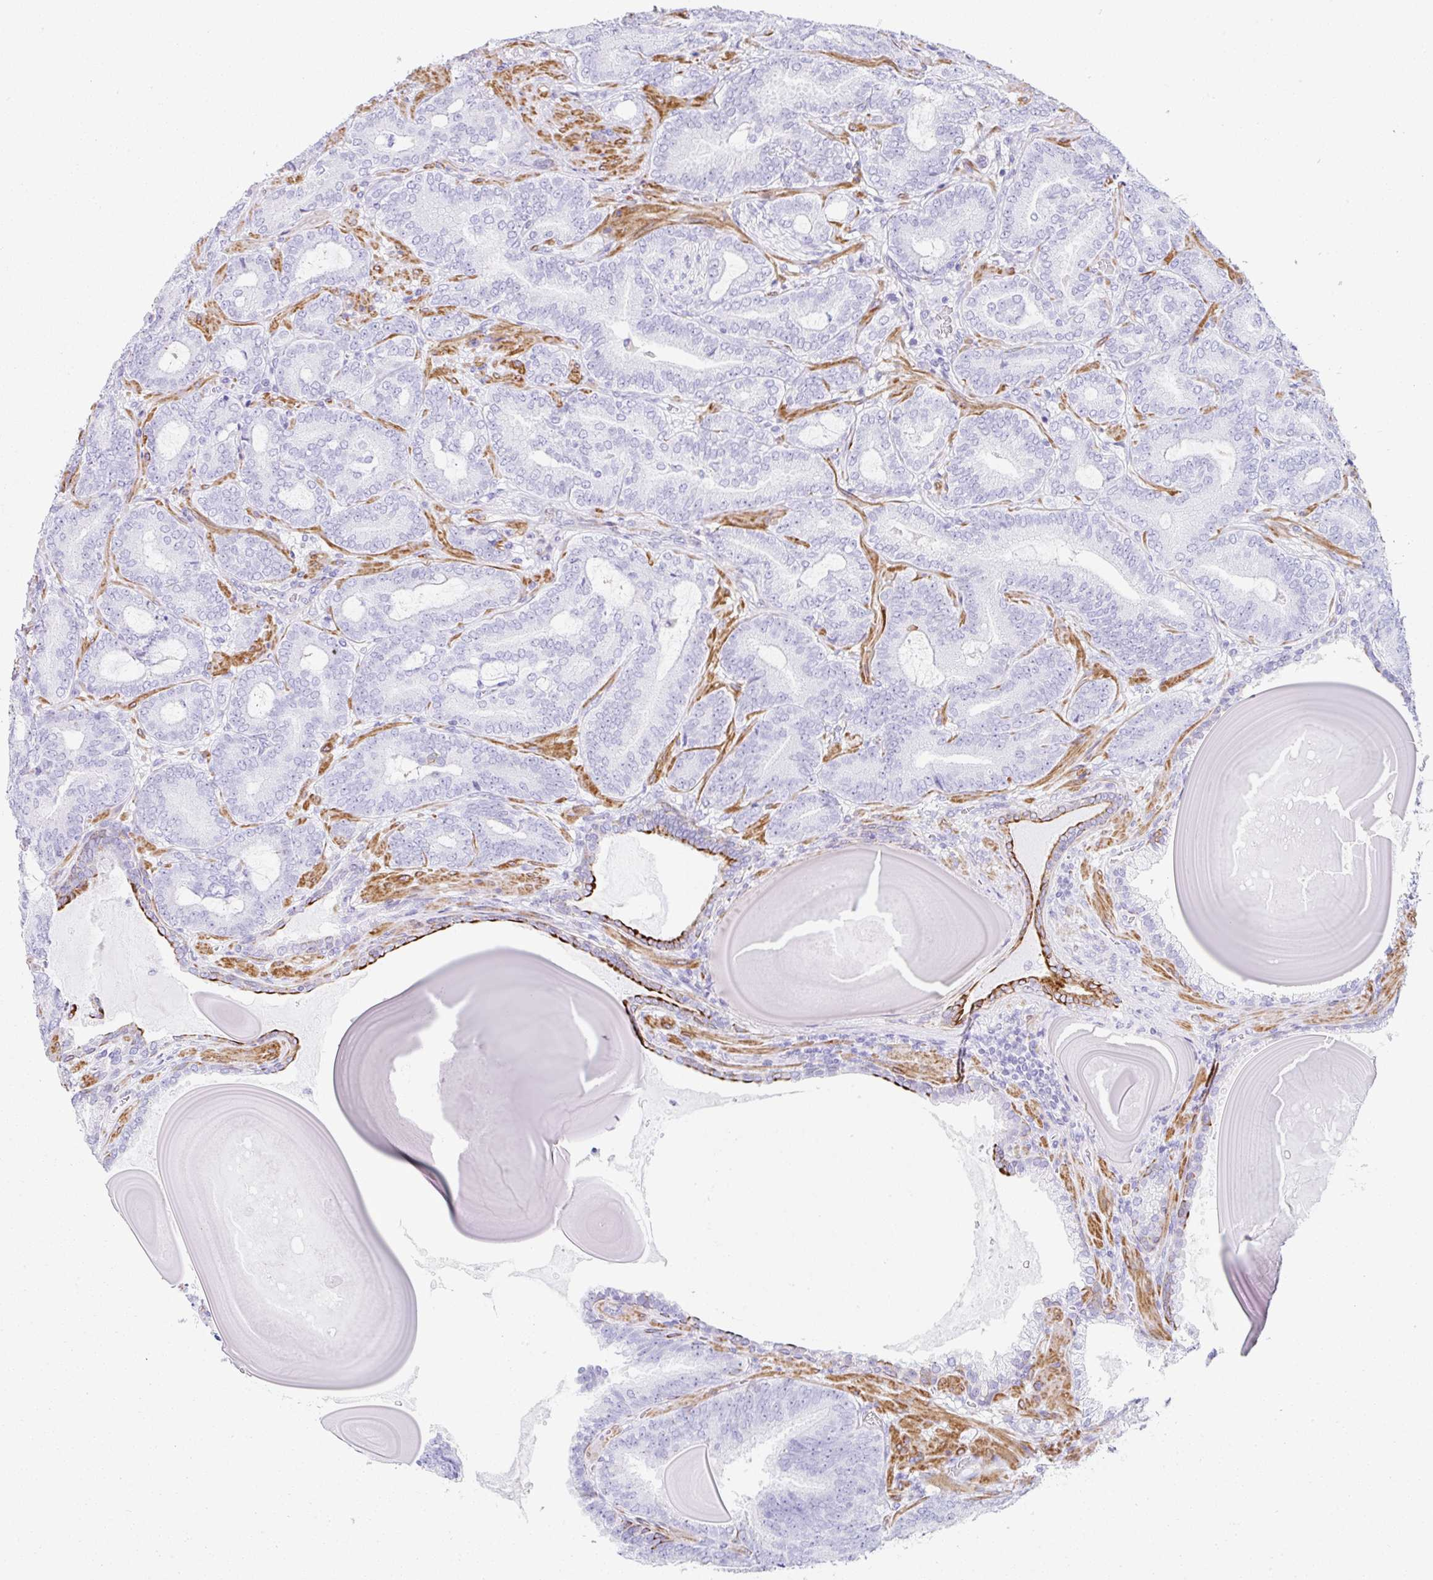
{"staining": {"intensity": "negative", "quantity": "none", "location": "none"}, "tissue": "prostate cancer", "cell_type": "Tumor cells", "image_type": "cancer", "snomed": [{"axis": "morphology", "description": "Adenocarcinoma, High grade"}, {"axis": "topography", "description": "Prostate"}], "caption": "Prostate cancer was stained to show a protein in brown. There is no significant positivity in tumor cells.", "gene": "CLDND2", "patient": {"sex": "male", "age": 62}}